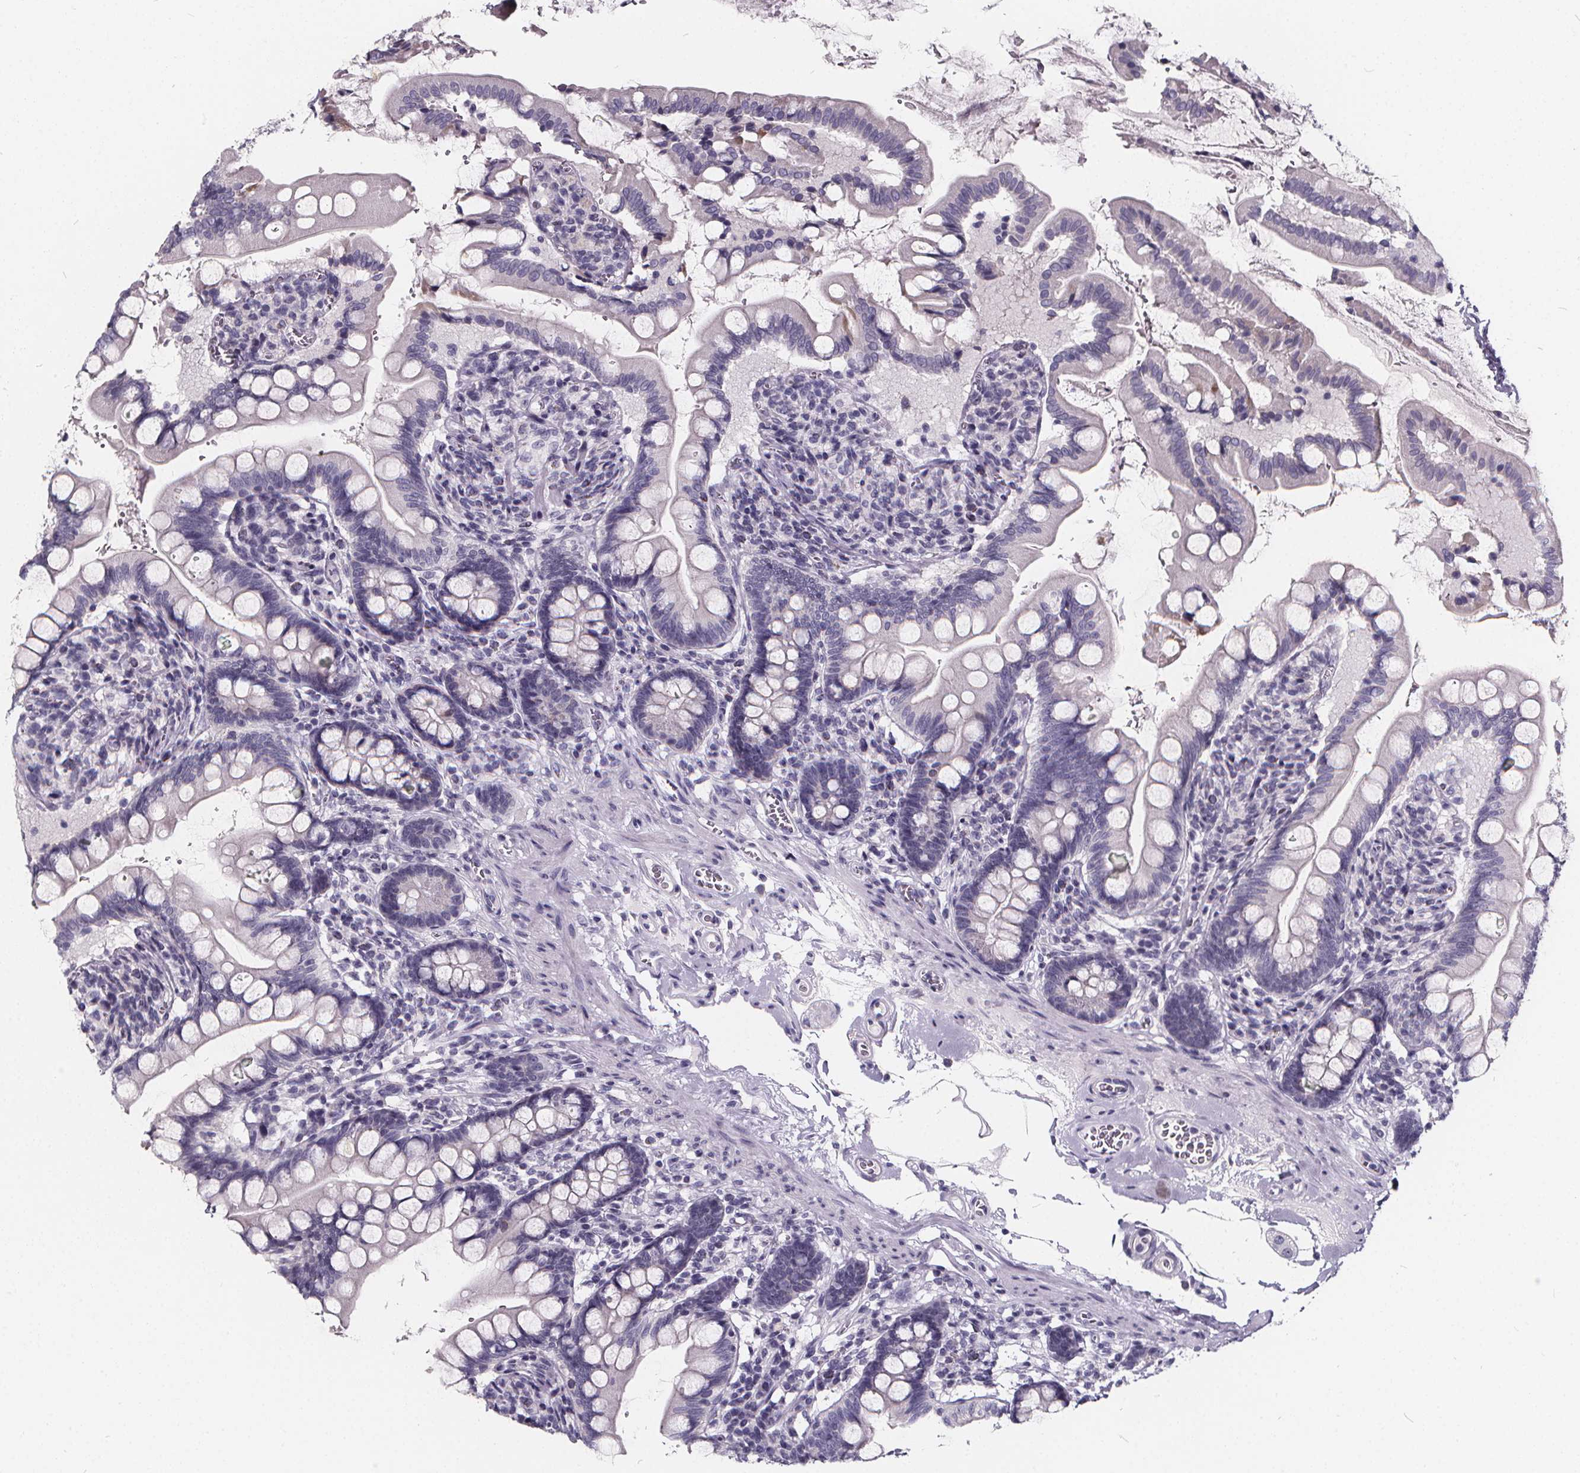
{"staining": {"intensity": "negative", "quantity": "none", "location": "none"}, "tissue": "small intestine", "cell_type": "Glandular cells", "image_type": "normal", "snomed": [{"axis": "morphology", "description": "Normal tissue, NOS"}, {"axis": "topography", "description": "Small intestine"}], "caption": "Benign small intestine was stained to show a protein in brown. There is no significant staining in glandular cells. (IHC, brightfield microscopy, high magnification).", "gene": "SPEF2", "patient": {"sex": "female", "age": 56}}